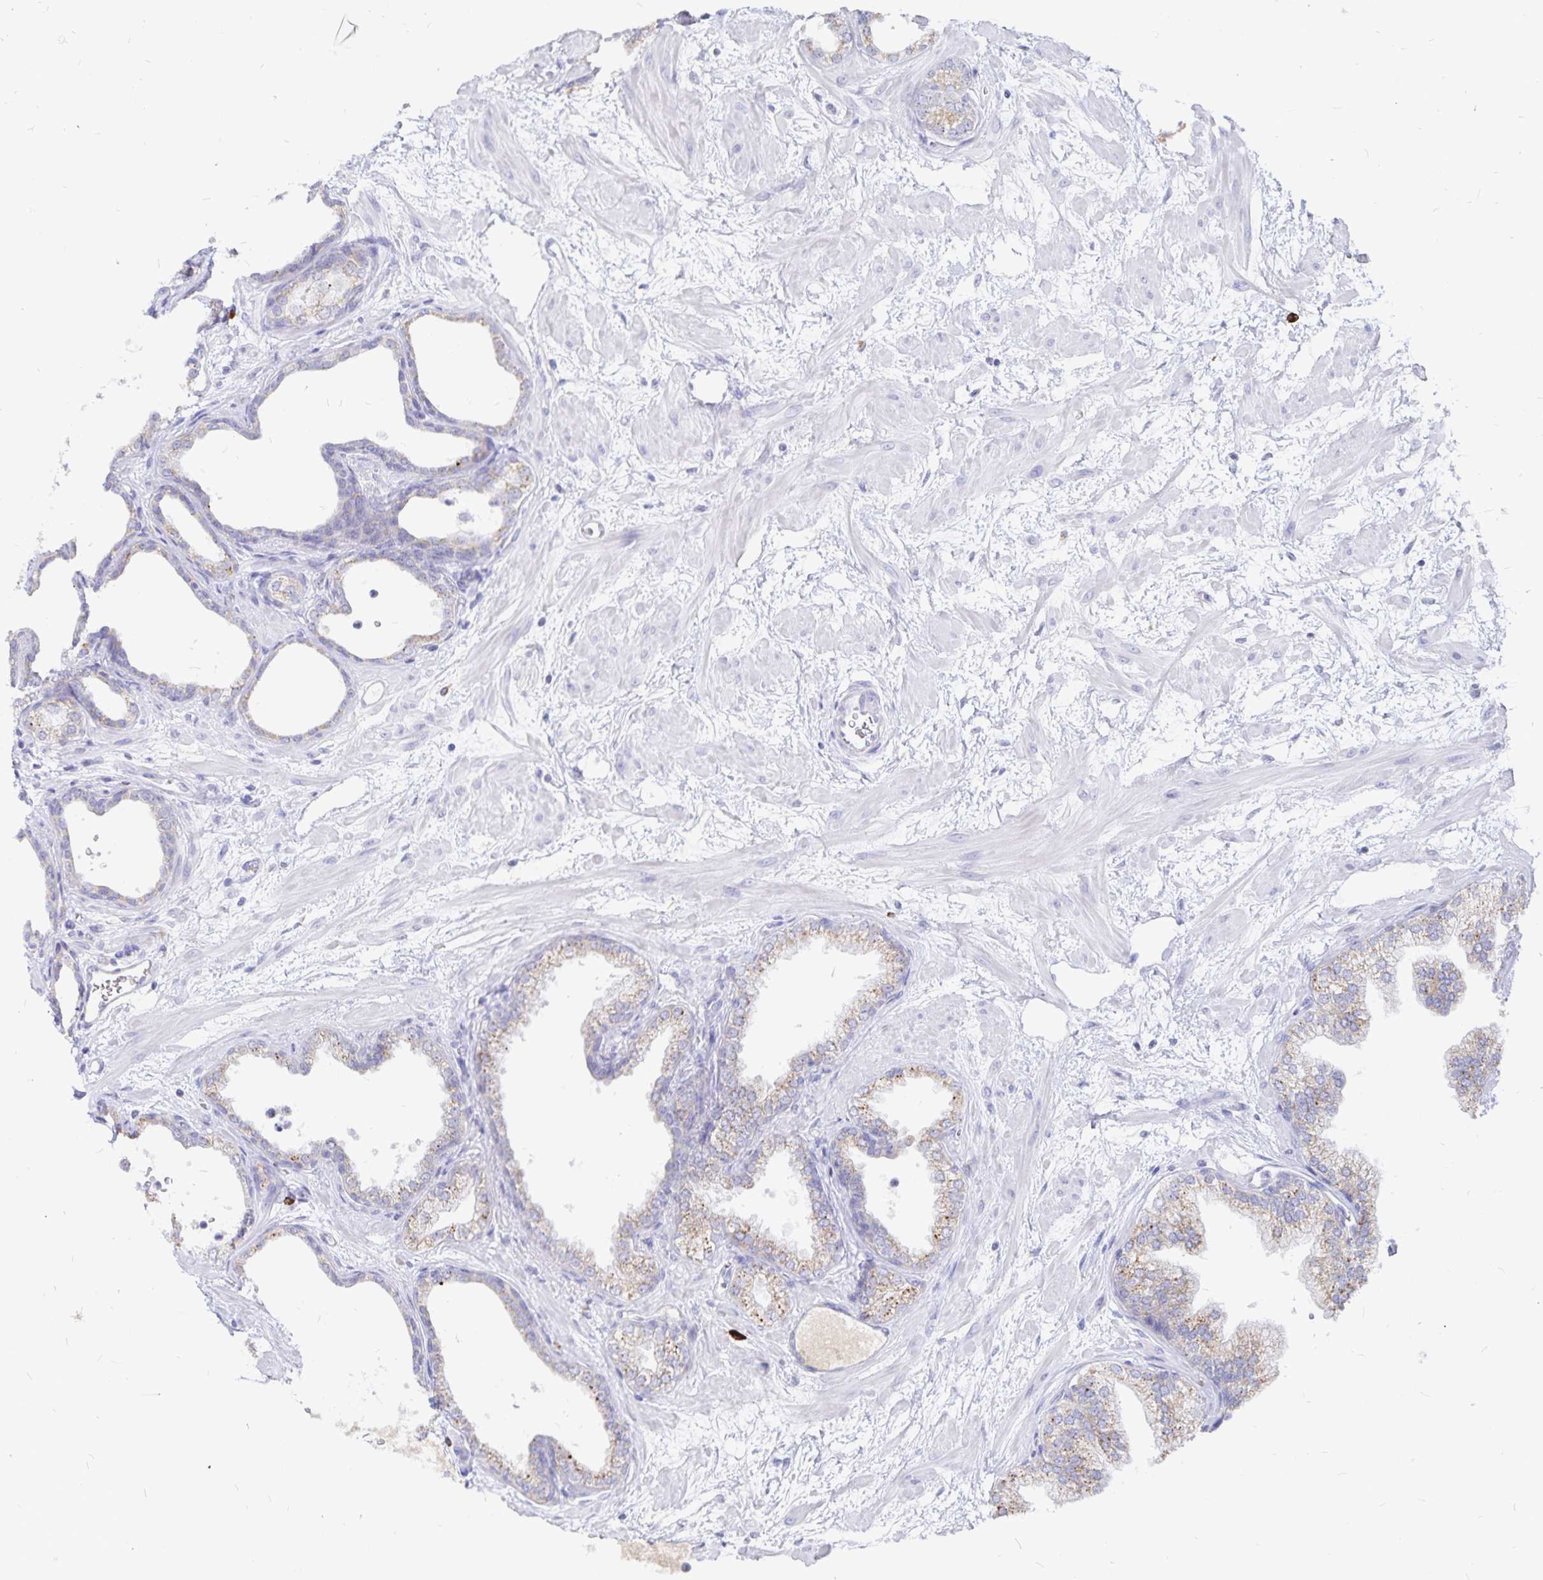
{"staining": {"intensity": "moderate", "quantity": "25%-75%", "location": "cytoplasmic/membranous"}, "tissue": "prostate", "cell_type": "Glandular cells", "image_type": "normal", "snomed": [{"axis": "morphology", "description": "Normal tissue, NOS"}, {"axis": "topography", "description": "Prostate"}], "caption": "IHC photomicrograph of benign prostate: prostate stained using immunohistochemistry demonstrates medium levels of moderate protein expression localized specifically in the cytoplasmic/membranous of glandular cells, appearing as a cytoplasmic/membranous brown color.", "gene": "PKHD1", "patient": {"sex": "male", "age": 37}}